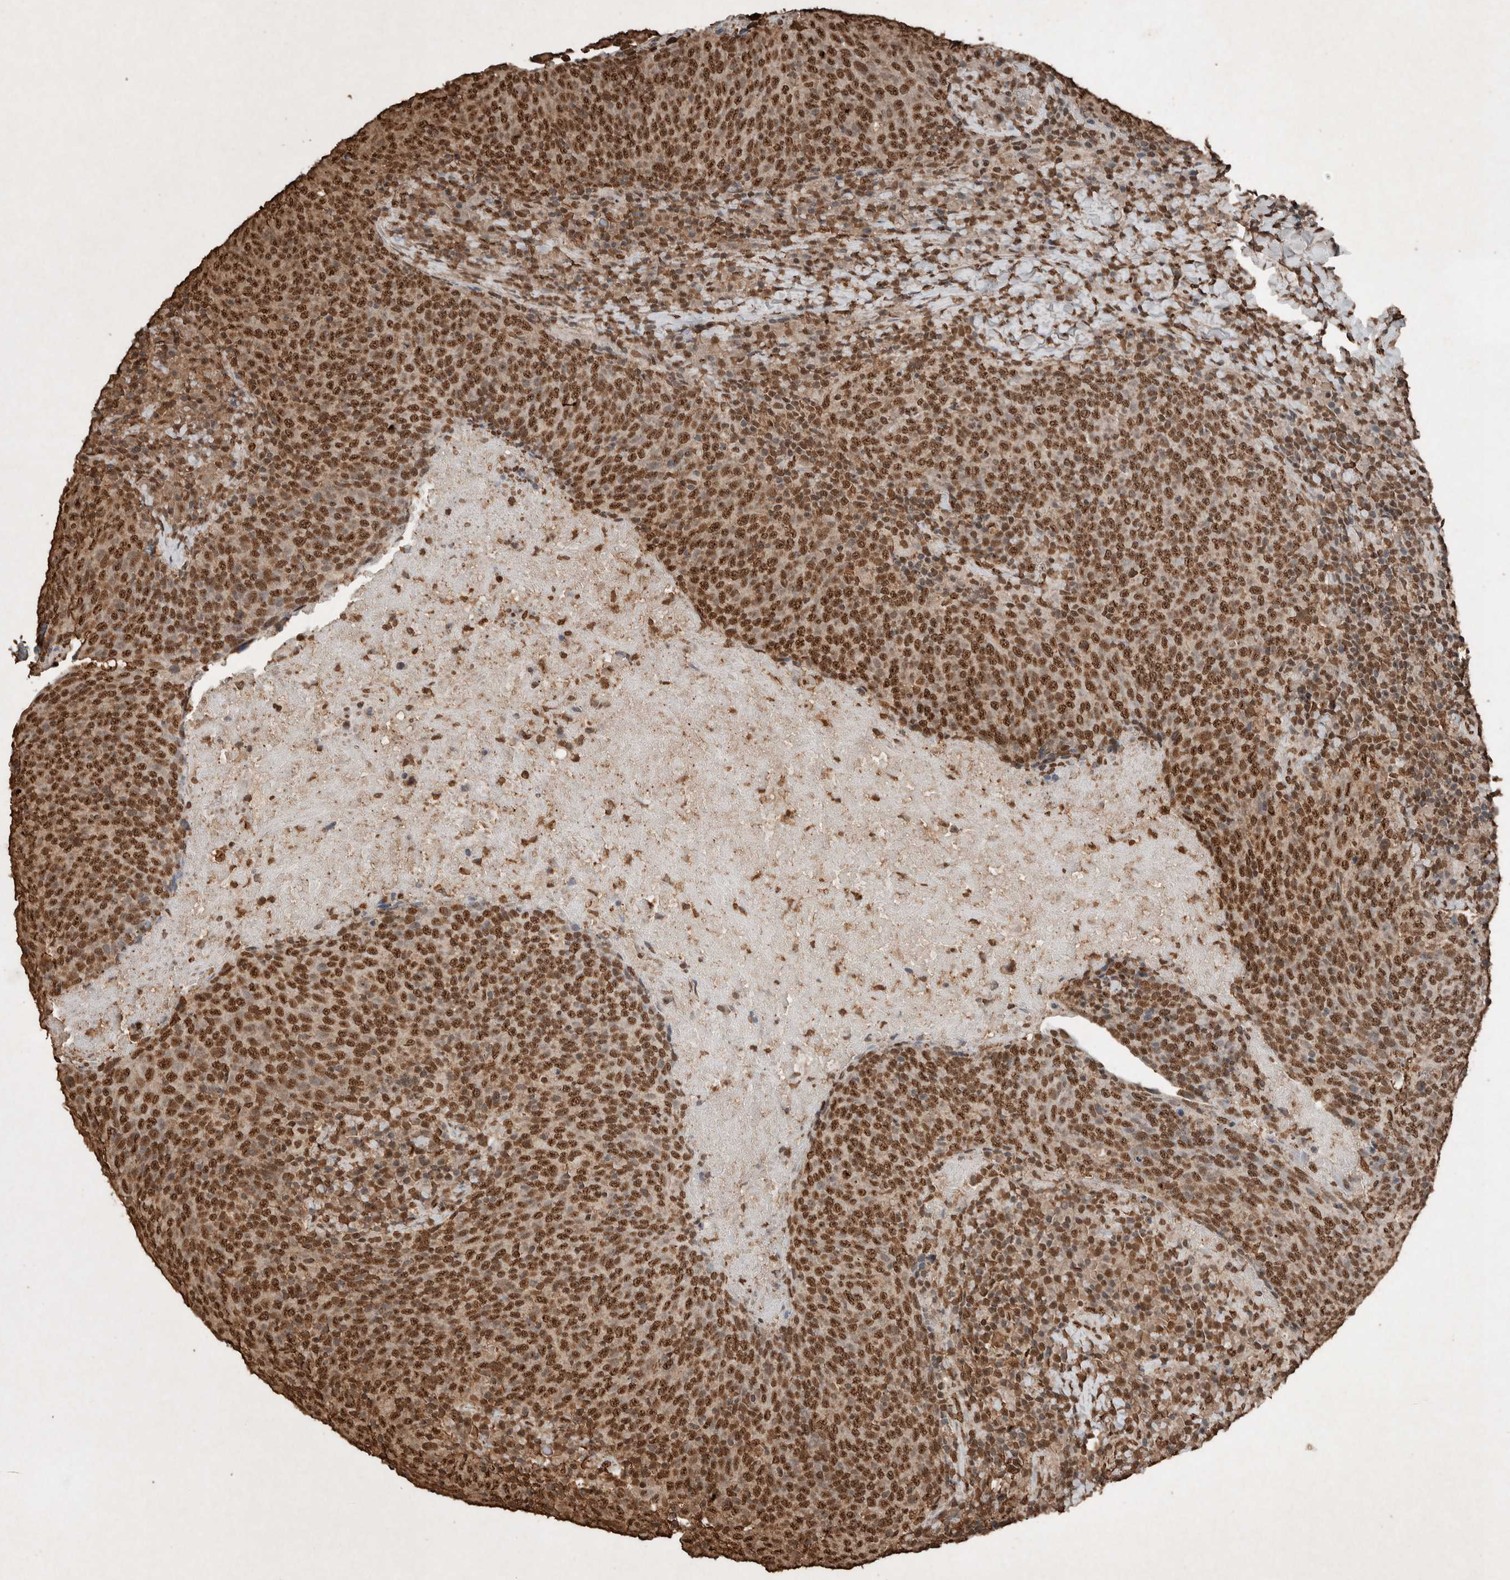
{"staining": {"intensity": "strong", "quantity": ">75%", "location": "nuclear"}, "tissue": "head and neck cancer", "cell_type": "Tumor cells", "image_type": "cancer", "snomed": [{"axis": "morphology", "description": "Squamous cell carcinoma, NOS"}, {"axis": "morphology", "description": "Squamous cell carcinoma, metastatic, NOS"}, {"axis": "topography", "description": "Lymph node"}, {"axis": "topography", "description": "Head-Neck"}], "caption": "Protein expression analysis of human head and neck squamous cell carcinoma reveals strong nuclear staining in approximately >75% of tumor cells.", "gene": "FSTL3", "patient": {"sex": "male", "age": 62}}